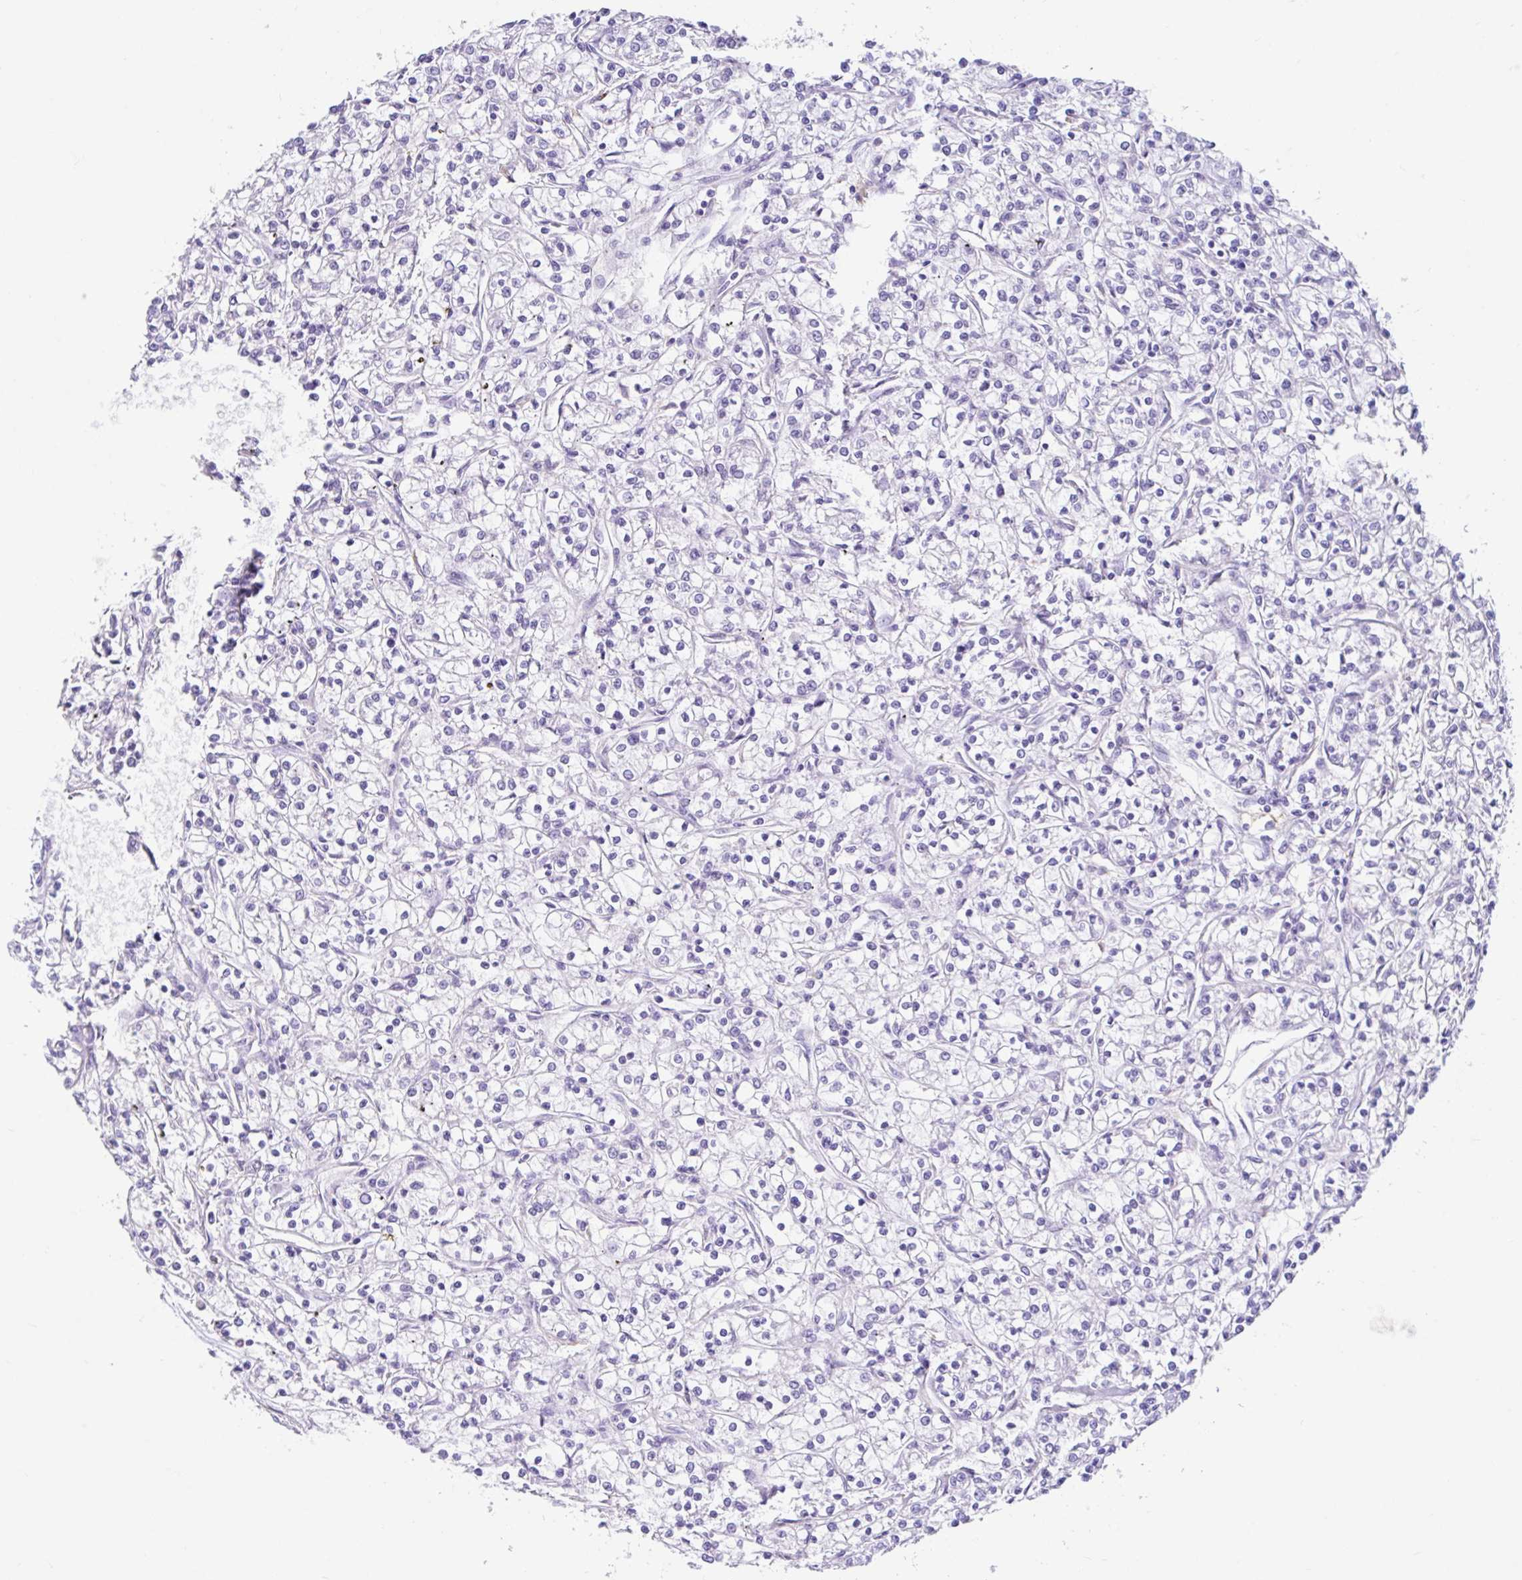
{"staining": {"intensity": "negative", "quantity": "none", "location": "none"}, "tissue": "renal cancer", "cell_type": "Tumor cells", "image_type": "cancer", "snomed": [{"axis": "morphology", "description": "Adenocarcinoma, NOS"}, {"axis": "topography", "description": "Kidney"}], "caption": "Tumor cells show no significant staining in adenocarcinoma (renal).", "gene": "DCAF17", "patient": {"sex": "female", "age": 59}}